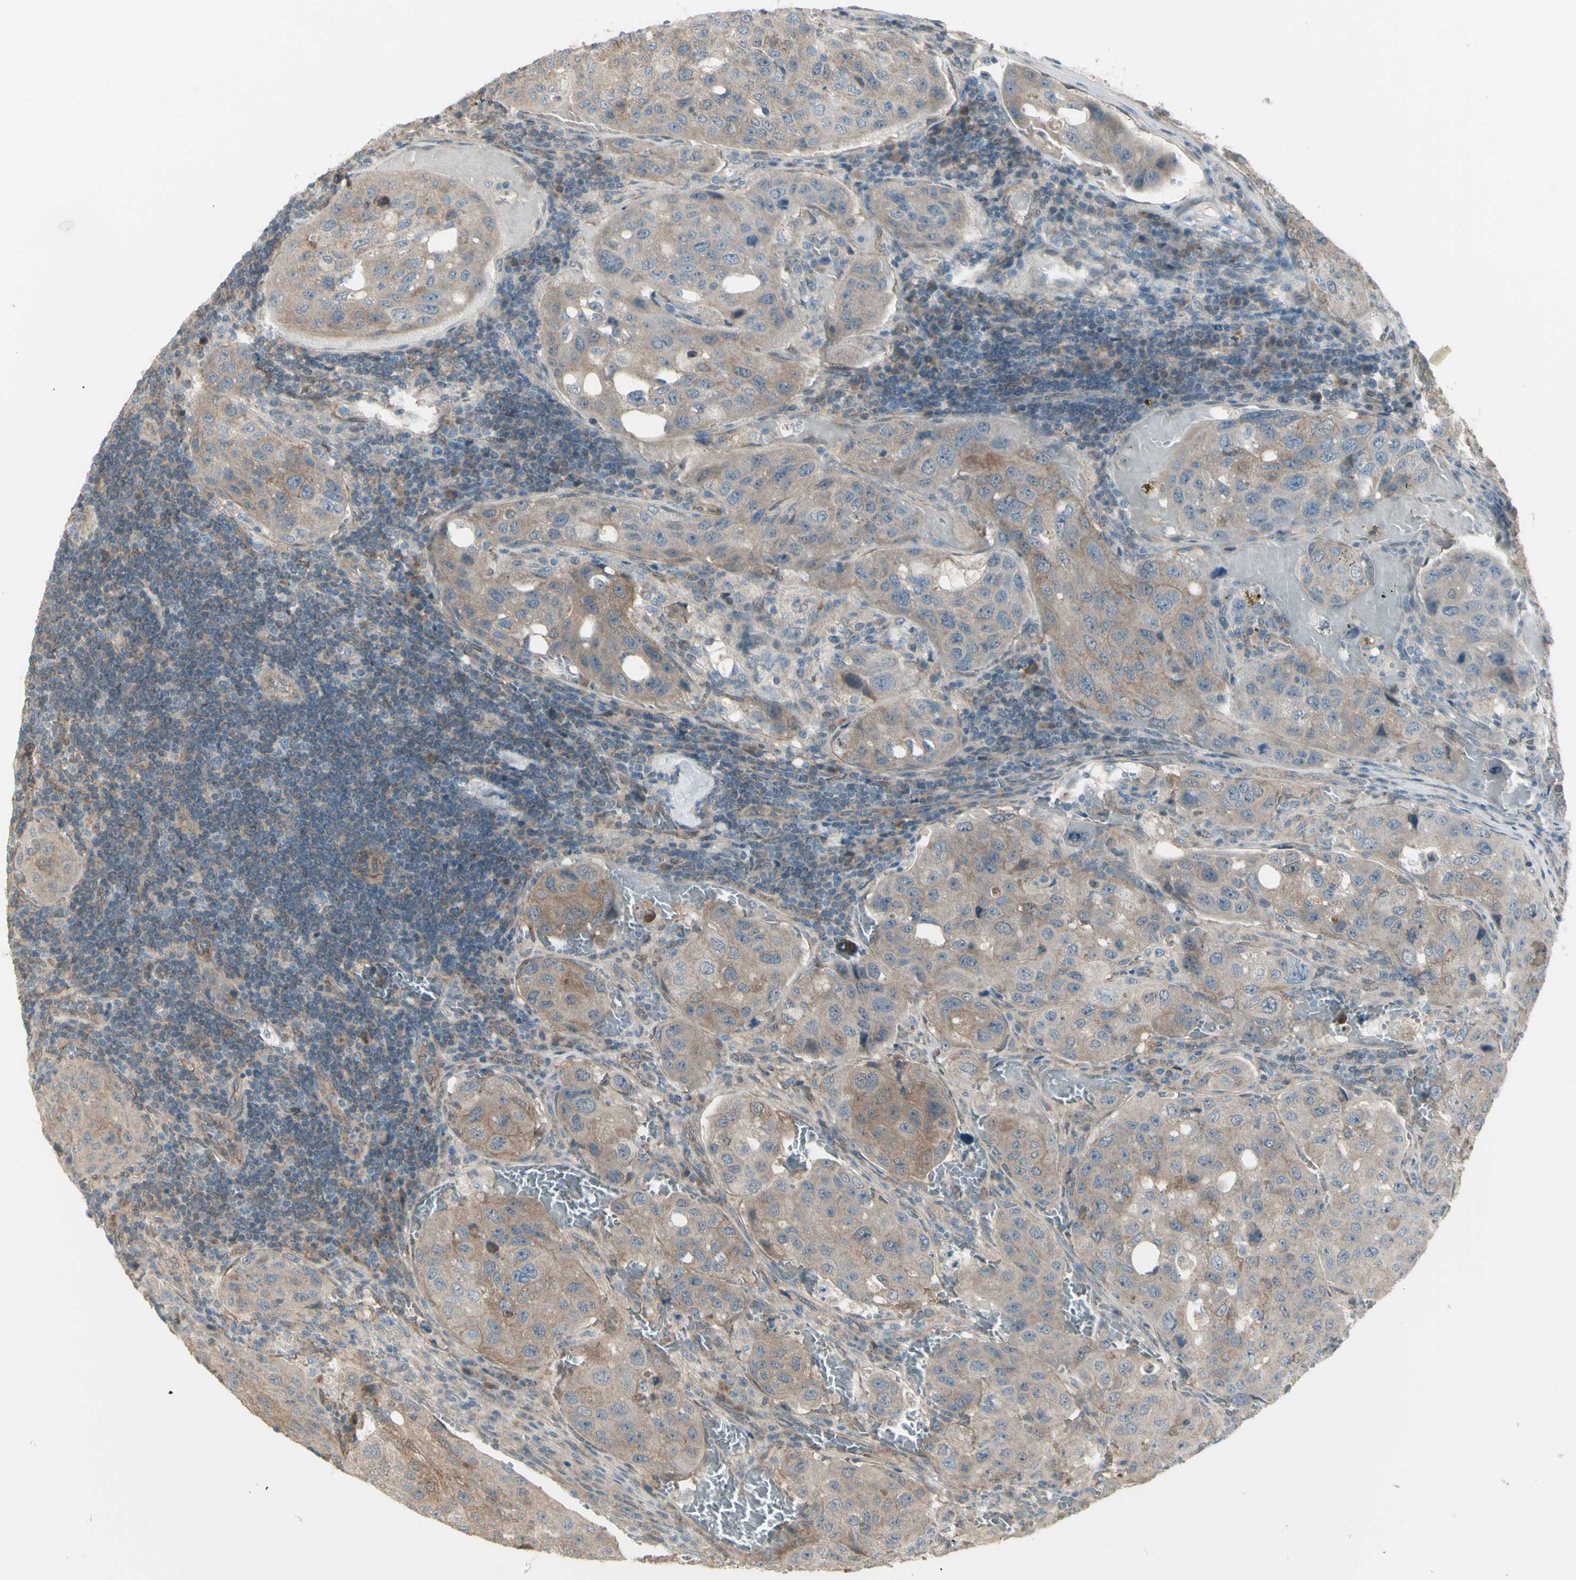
{"staining": {"intensity": "weak", "quantity": ">75%", "location": "cytoplasmic/membranous"}, "tissue": "urothelial cancer", "cell_type": "Tumor cells", "image_type": "cancer", "snomed": [{"axis": "morphology", "description": "Urothelial carcinoma, High grade"}, {"axis": "topography", "description": "Lymph node"}, {"axis": "topography", "description": "Urinary bladder"}], "caption": "Tumor cells reveal low levels of weak cytoplasmic/membranous expression in about >75% of cells in human high-grade urothelial carcinoma.", "gene": "NAXD", "patient": {"sex": "male", "age": 51}}